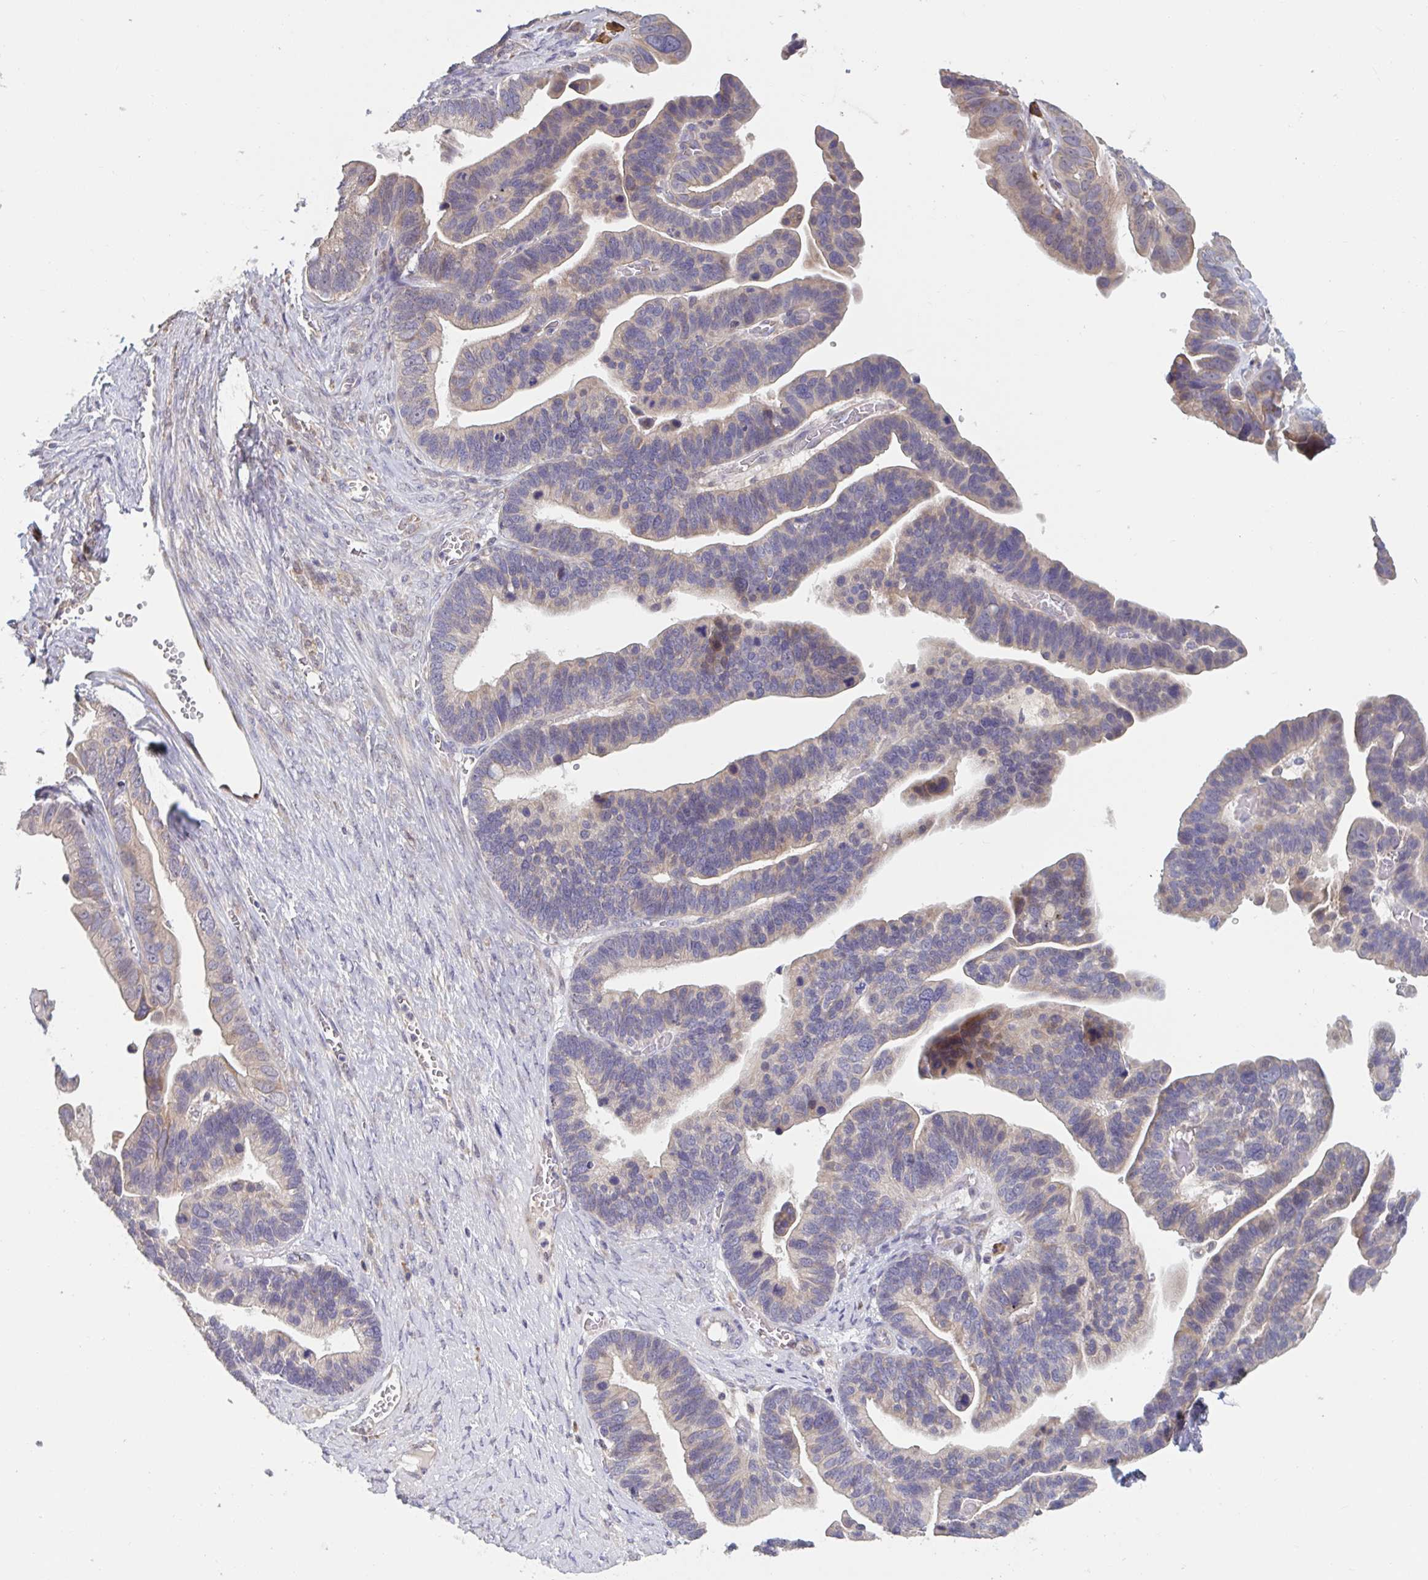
{"staining": {"intensity": "weak", "quantity": "<25%", "location": "cytoplasmic/membranous"}, "tissue": "ovarian cancer", "cell_type": "Tumor cells", "image_type": "cancer", "snomed": [{"axis": "morphology", "description": "Cystadenocarcinoma, serous, NOS"}, {"axis": "topography", "description": "Ovary"}], "caption": "The image reveals no staining of tumor cells in ovarian serous cystadenocarcinoma.", "gene": "CD1E", "patient": {"sex": "female", "age": 56}}